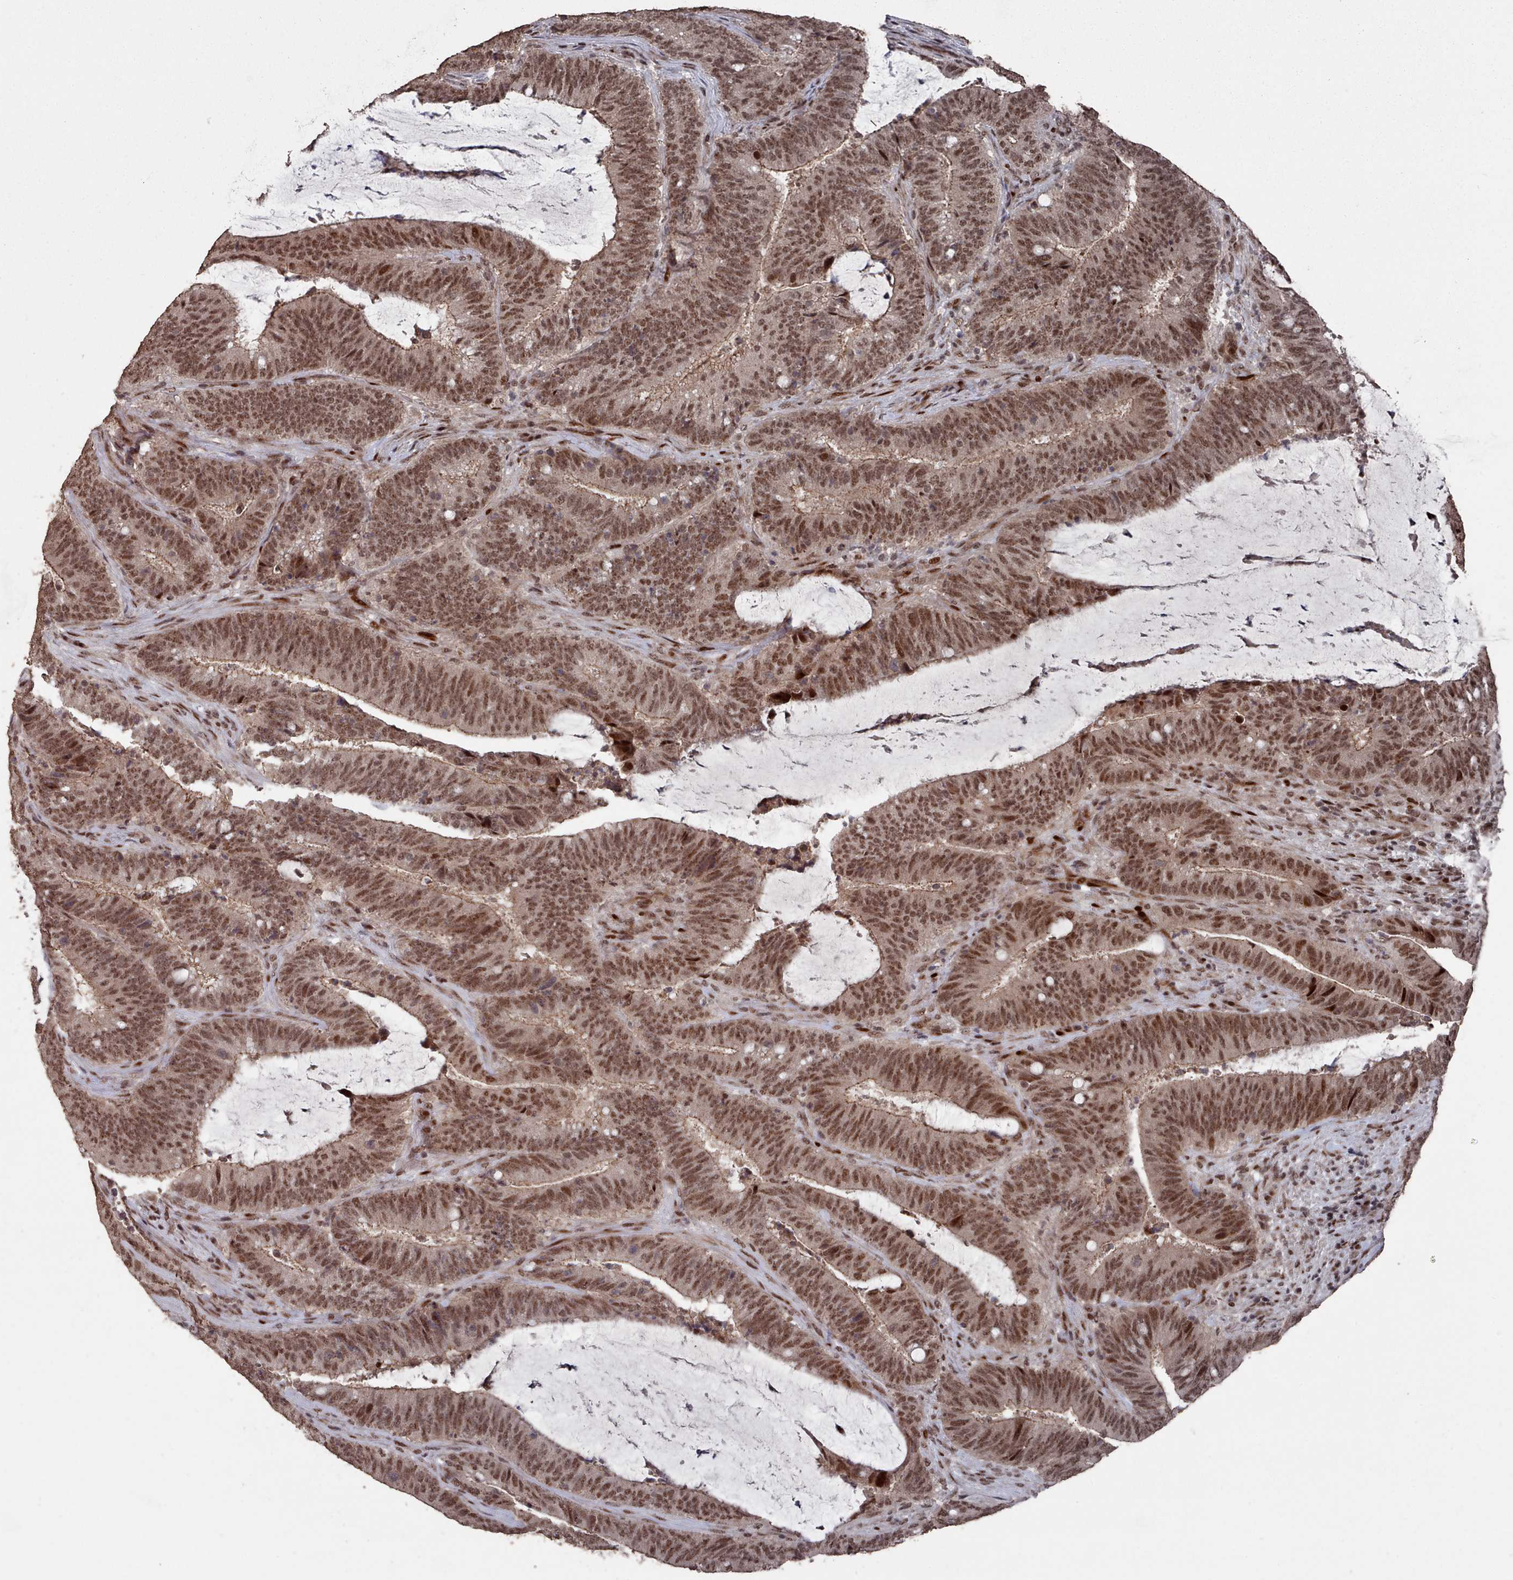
{"staining": {"intensity": "strong", "quantity": ">75%", "location": "nuclear"}, "tissue": "colorectal cancer", "cell_type": "Tumor cells", "image_type": "cancer", "snomed": [{"axis": "morphology", "description": "Adenocarcinoma, NOS"}, {"axis": "topography", "description": "Colon"}], "caption": "DAB (3,3'-diaminobenzidine) immunohistochemical staining of human adenocarcinoma (colorectal) exhibits strong nuclear protein positivity in about >75% of tumor cells. The protein of interest is shown in brown color, while the nuclei are stained blue.", "gene": "PNRC2", "patient": {"sex": "female", "age": 43}}